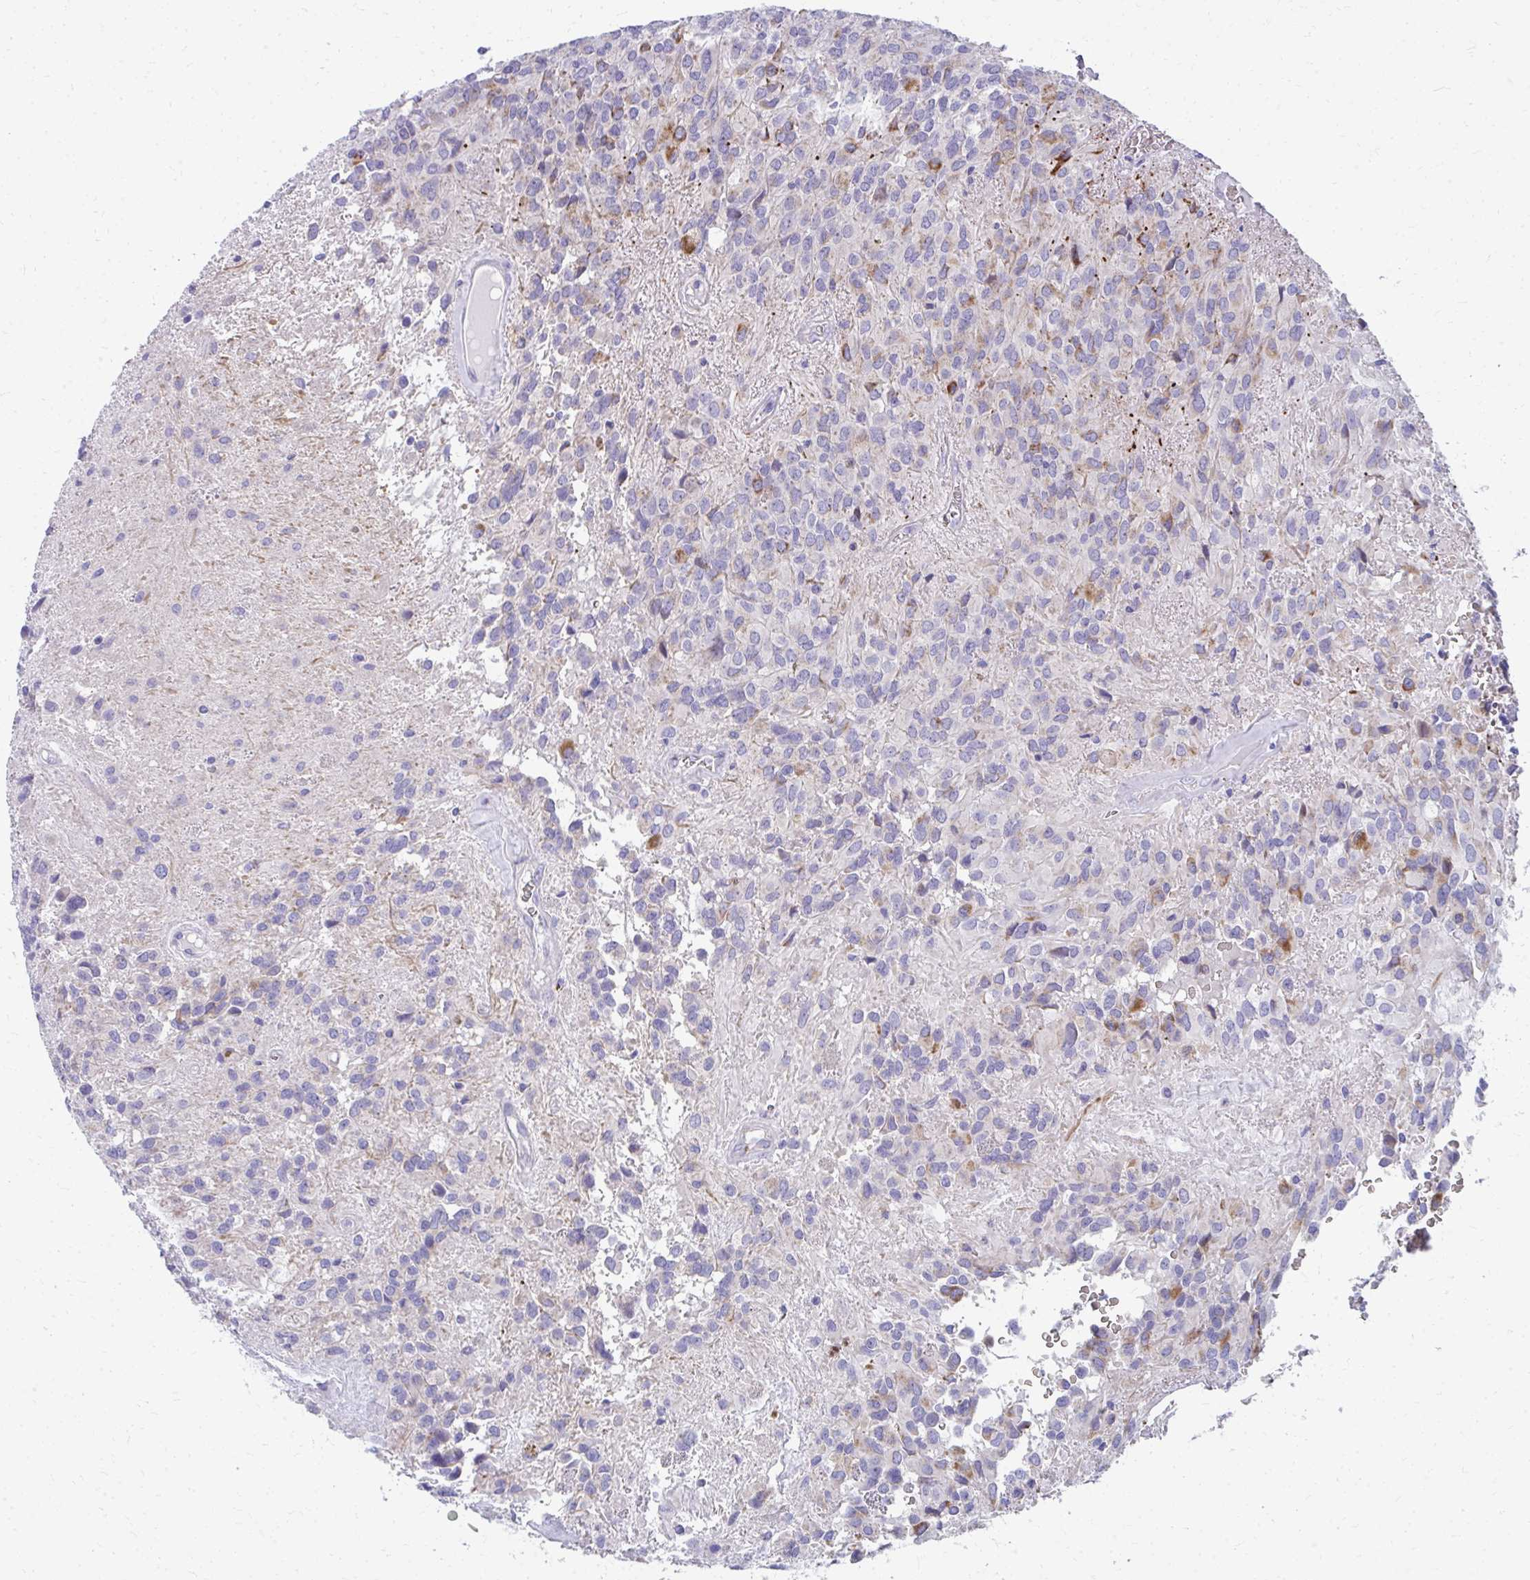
{"staining": {"intensity": "moderate", "quantity": "<25%", "location": "cytoplasmic/membranous"}, "tissue": "glioma", "cell_type": "Tumor cells", "image_type": "cancer", "snomed": [{"axis": "morphology", "description": "Glioma, malignant, Low grade"}, {"axis": "topography", "description": "Brain"}], "caption": "IHC micrograph of neoplastic tissue: glioma stained using IHC exhibits low levels of moderate protein expression localized specifically in the cytoplasmic/membranous of tumor cells, appearing as a cytoplasmic/membranous brown color.", "gene": "IL37", "patient": {"sex": "male", "age": 56}}